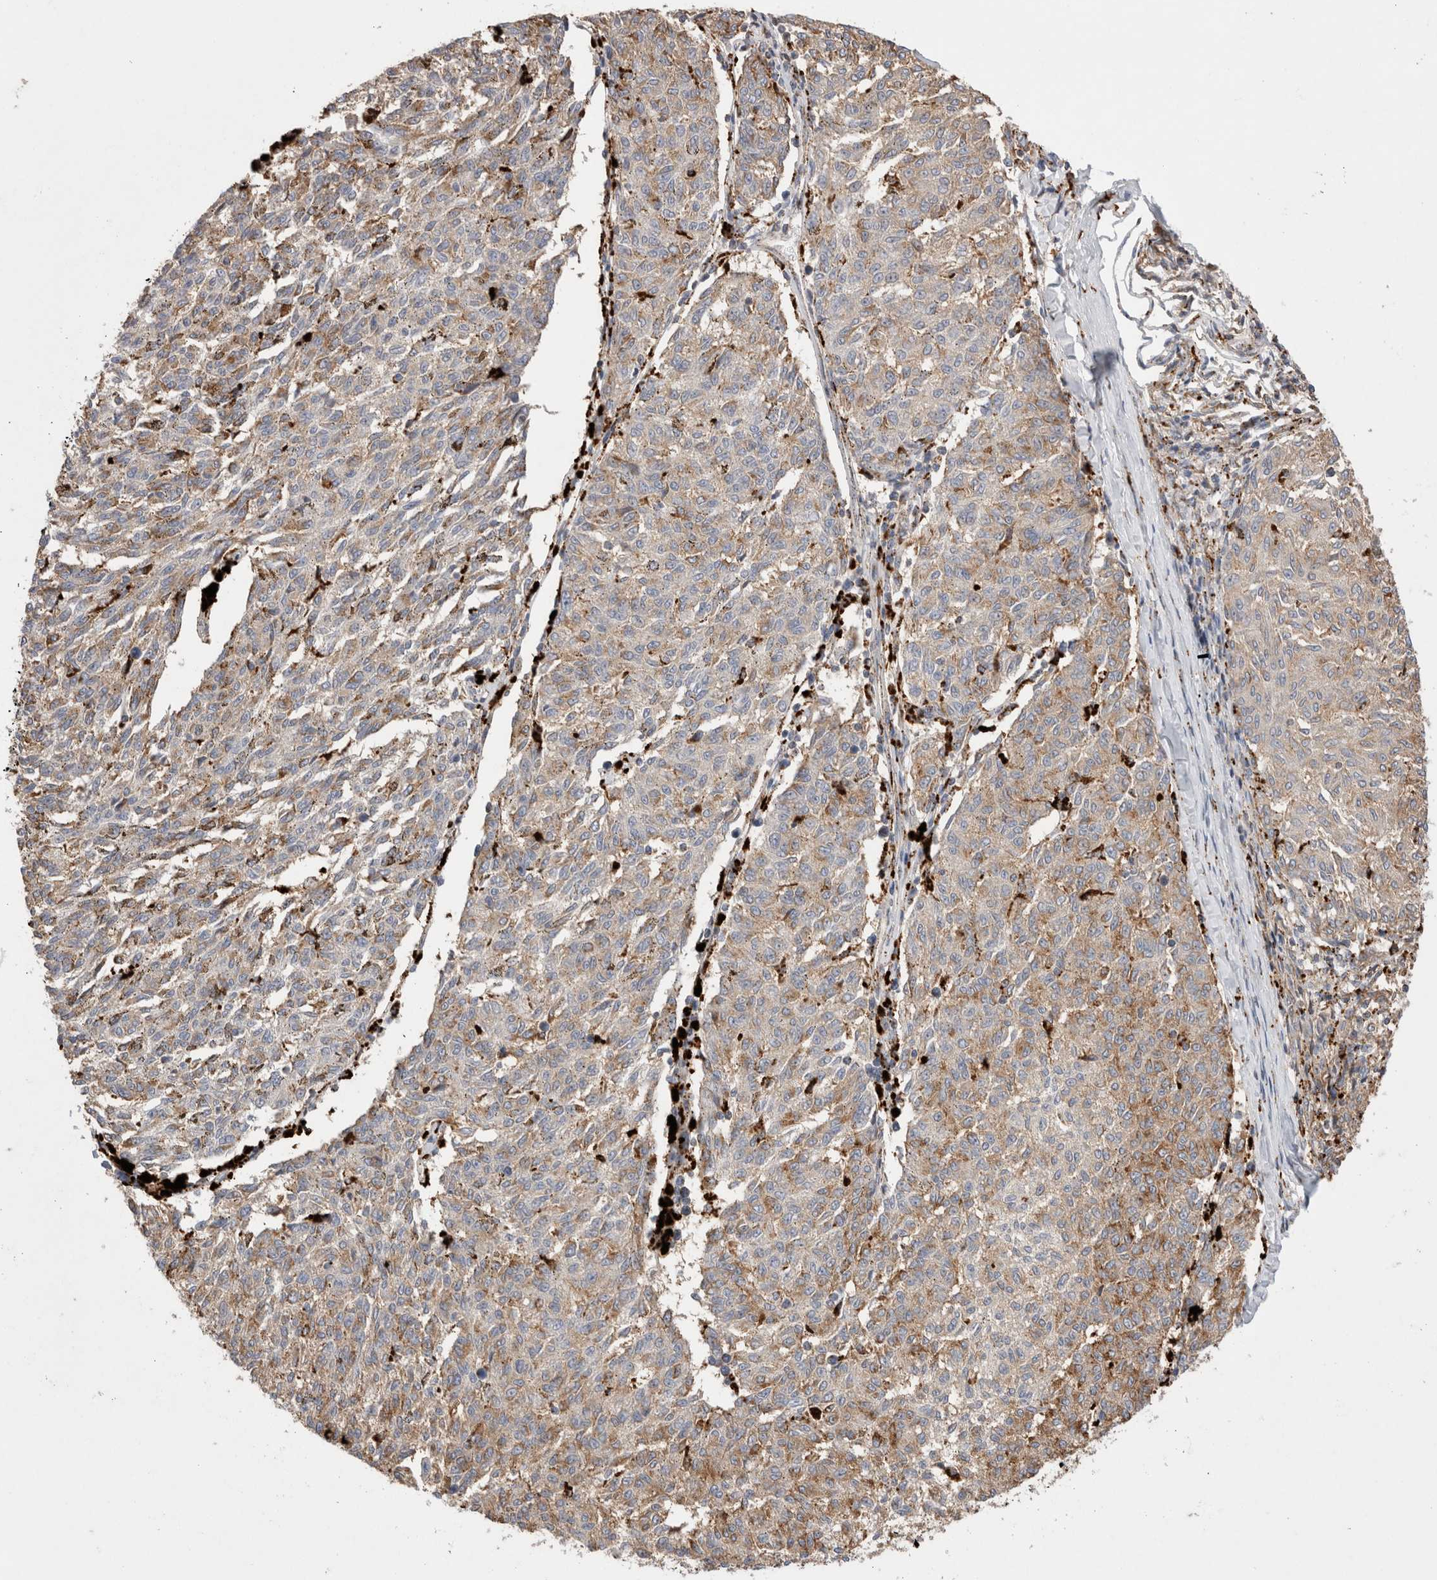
{"staining": {"intensity": "weak", "quantity": "25%-75%", "location": "cytoplasmic/membranous"}, "tissue": "melanoma", "cell_type": "Tumor cells", "image_type": "cancer", "snomed": [{"axis": "morphology", "description": "Malignant melanoma, NOS"}, {"axis": "topography", "description": "Skin"}], "caption": "A low amount of weak cytoplasmic/membranous staining is seen in approximately 25%-75% of tumor cells in melanoma tissue.", "gene": "CTSA", "patient": {"sex": "female", "age": 72}}